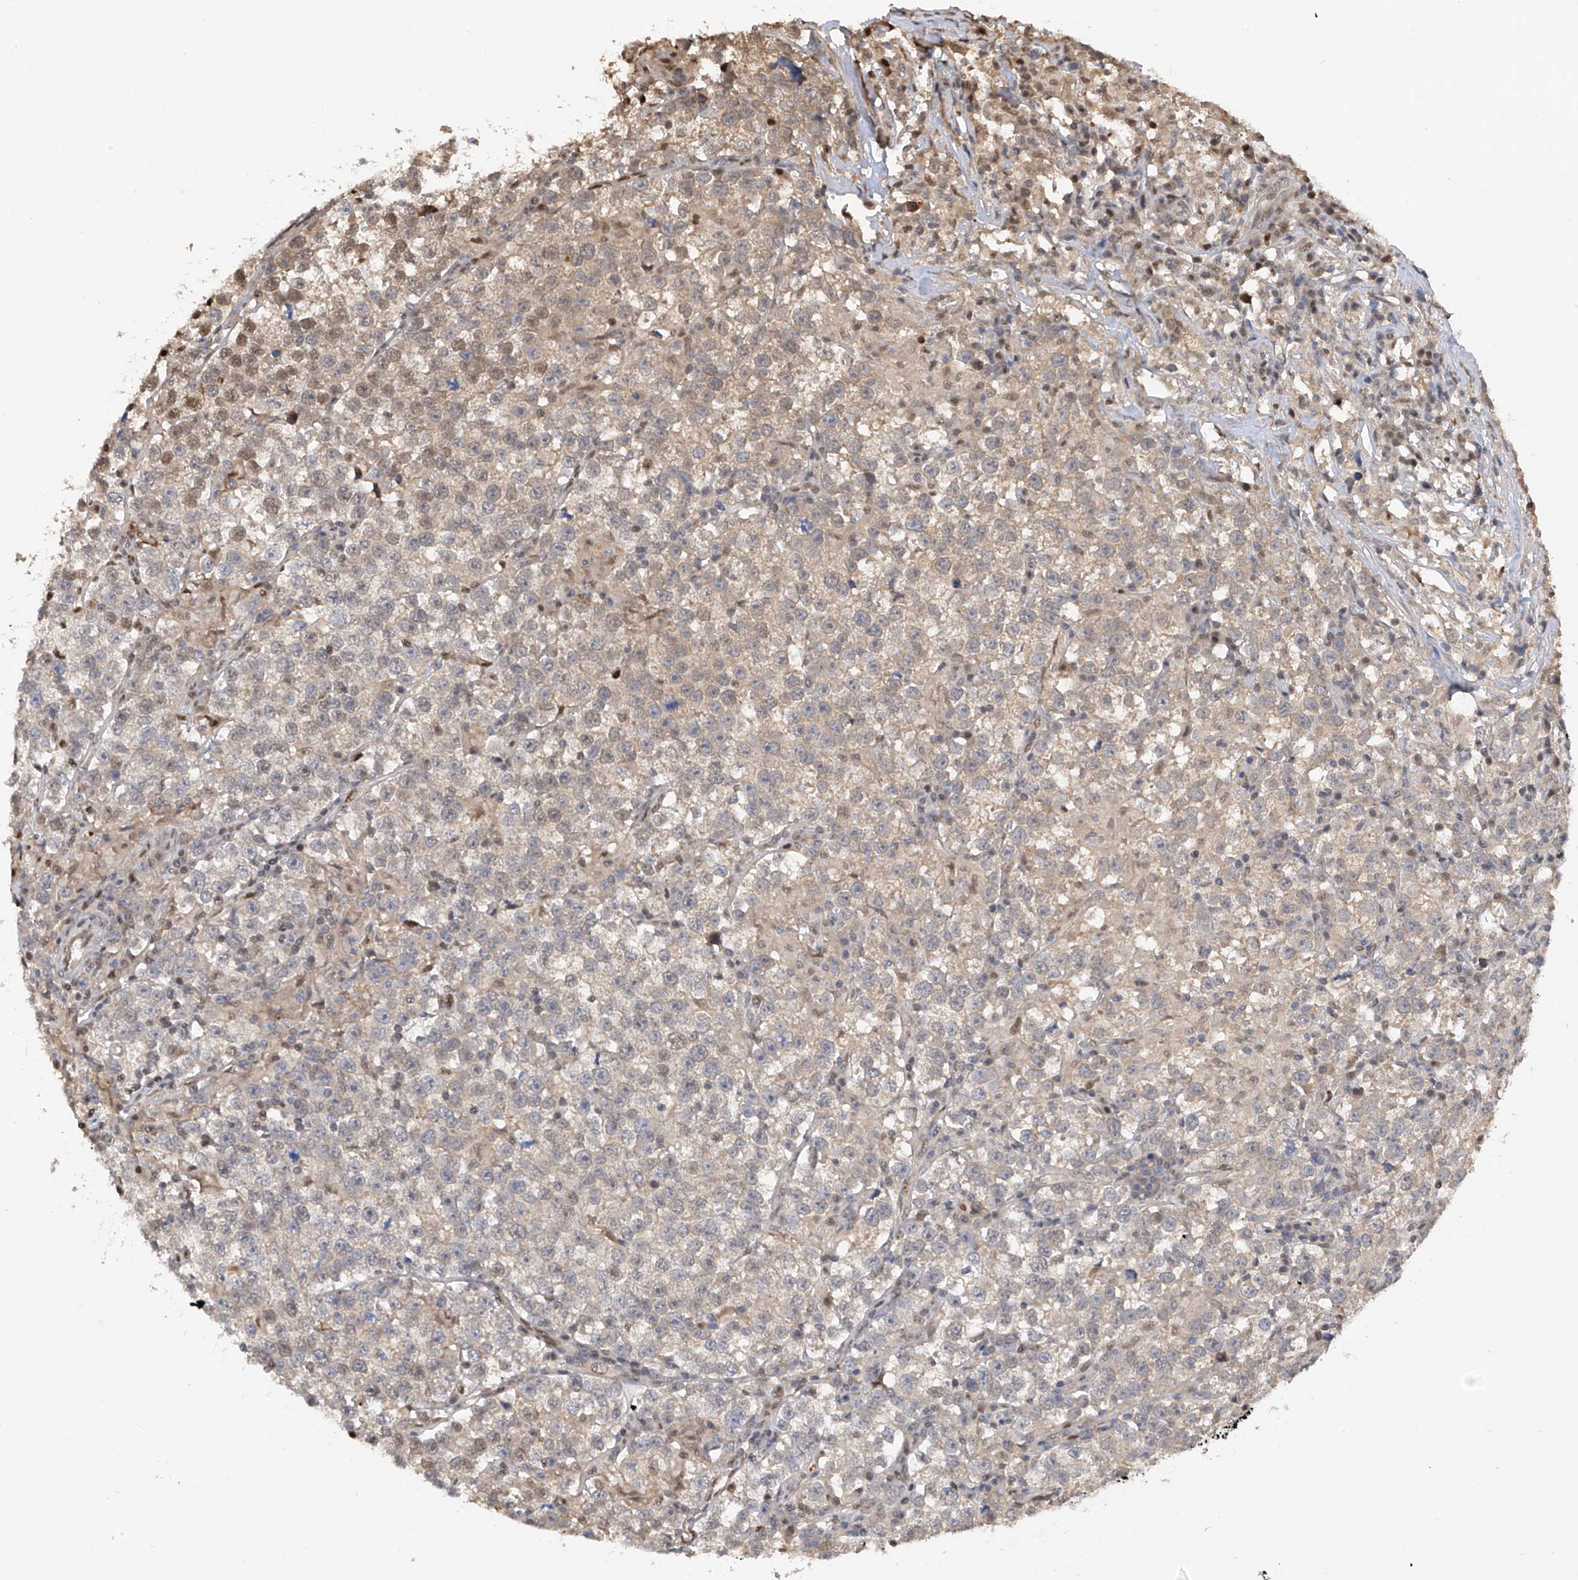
{"staining": {"intensity": "weak", "quantity": "<25%", "location": "nuclear"}, "tissue": "testis cancer", "cell_type": "Tumor cells", "image_type": "cancer", "snomed": [{"axis": "morphology", "description": "Normal tissue, NOS"}, {"axis": "morphology", "description": "Seminoma, NOS"}, {"axis": "topography", "description": "Testis"}], "caption": "Testis cancer (seminoma) was stained to show a protein in brown. There is no significant expression in tumor cells. (DAB (3,3'-diaminobenzidine) immunohistochemistry visualized using brightfield microscopy, high magnification).", "gene": "PMM1", "patient": {"sex": "male", "age": 43}}